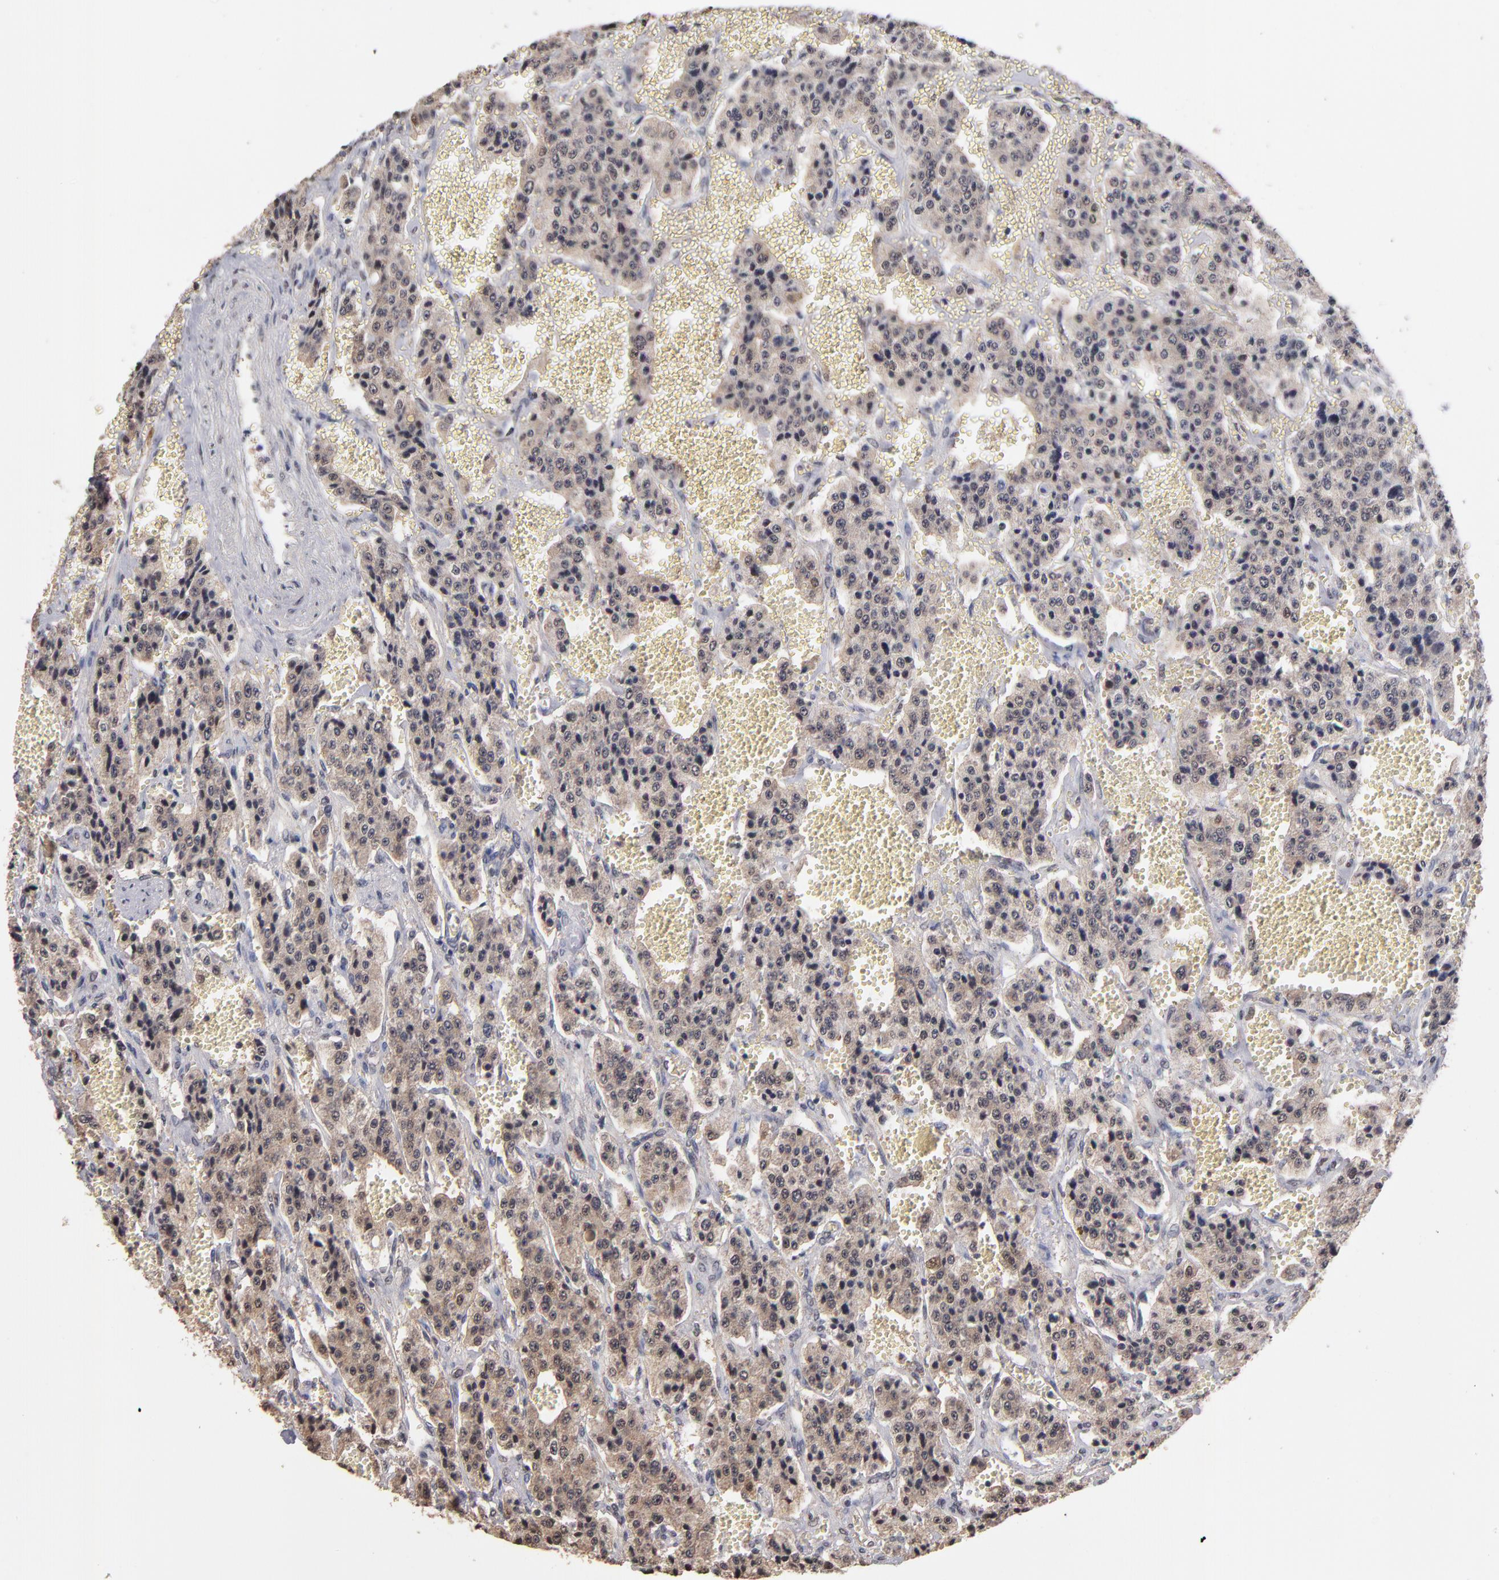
{"staining": {"intensity": "weak", "quantity": "25%-75%", "location": "cytoplasmic/membranous"}, "tissue": "carcinoid", "cell_type": "Tumor cells", "image_type": "cancer", "snomed": [{"axis": "morphology", "description": "Carcinoid, malignant, NOS"}, {"axis": "topography", "description": "Small intestine"}], "caption": "Human carcinoid (malignant) stained with a brown dye displays weak cytoplasmic/membranous positive expression in approximately 25%-75% of tumor cells.", "gene": "PSMD10", "patient": {"sex": "male", "age": 52}}